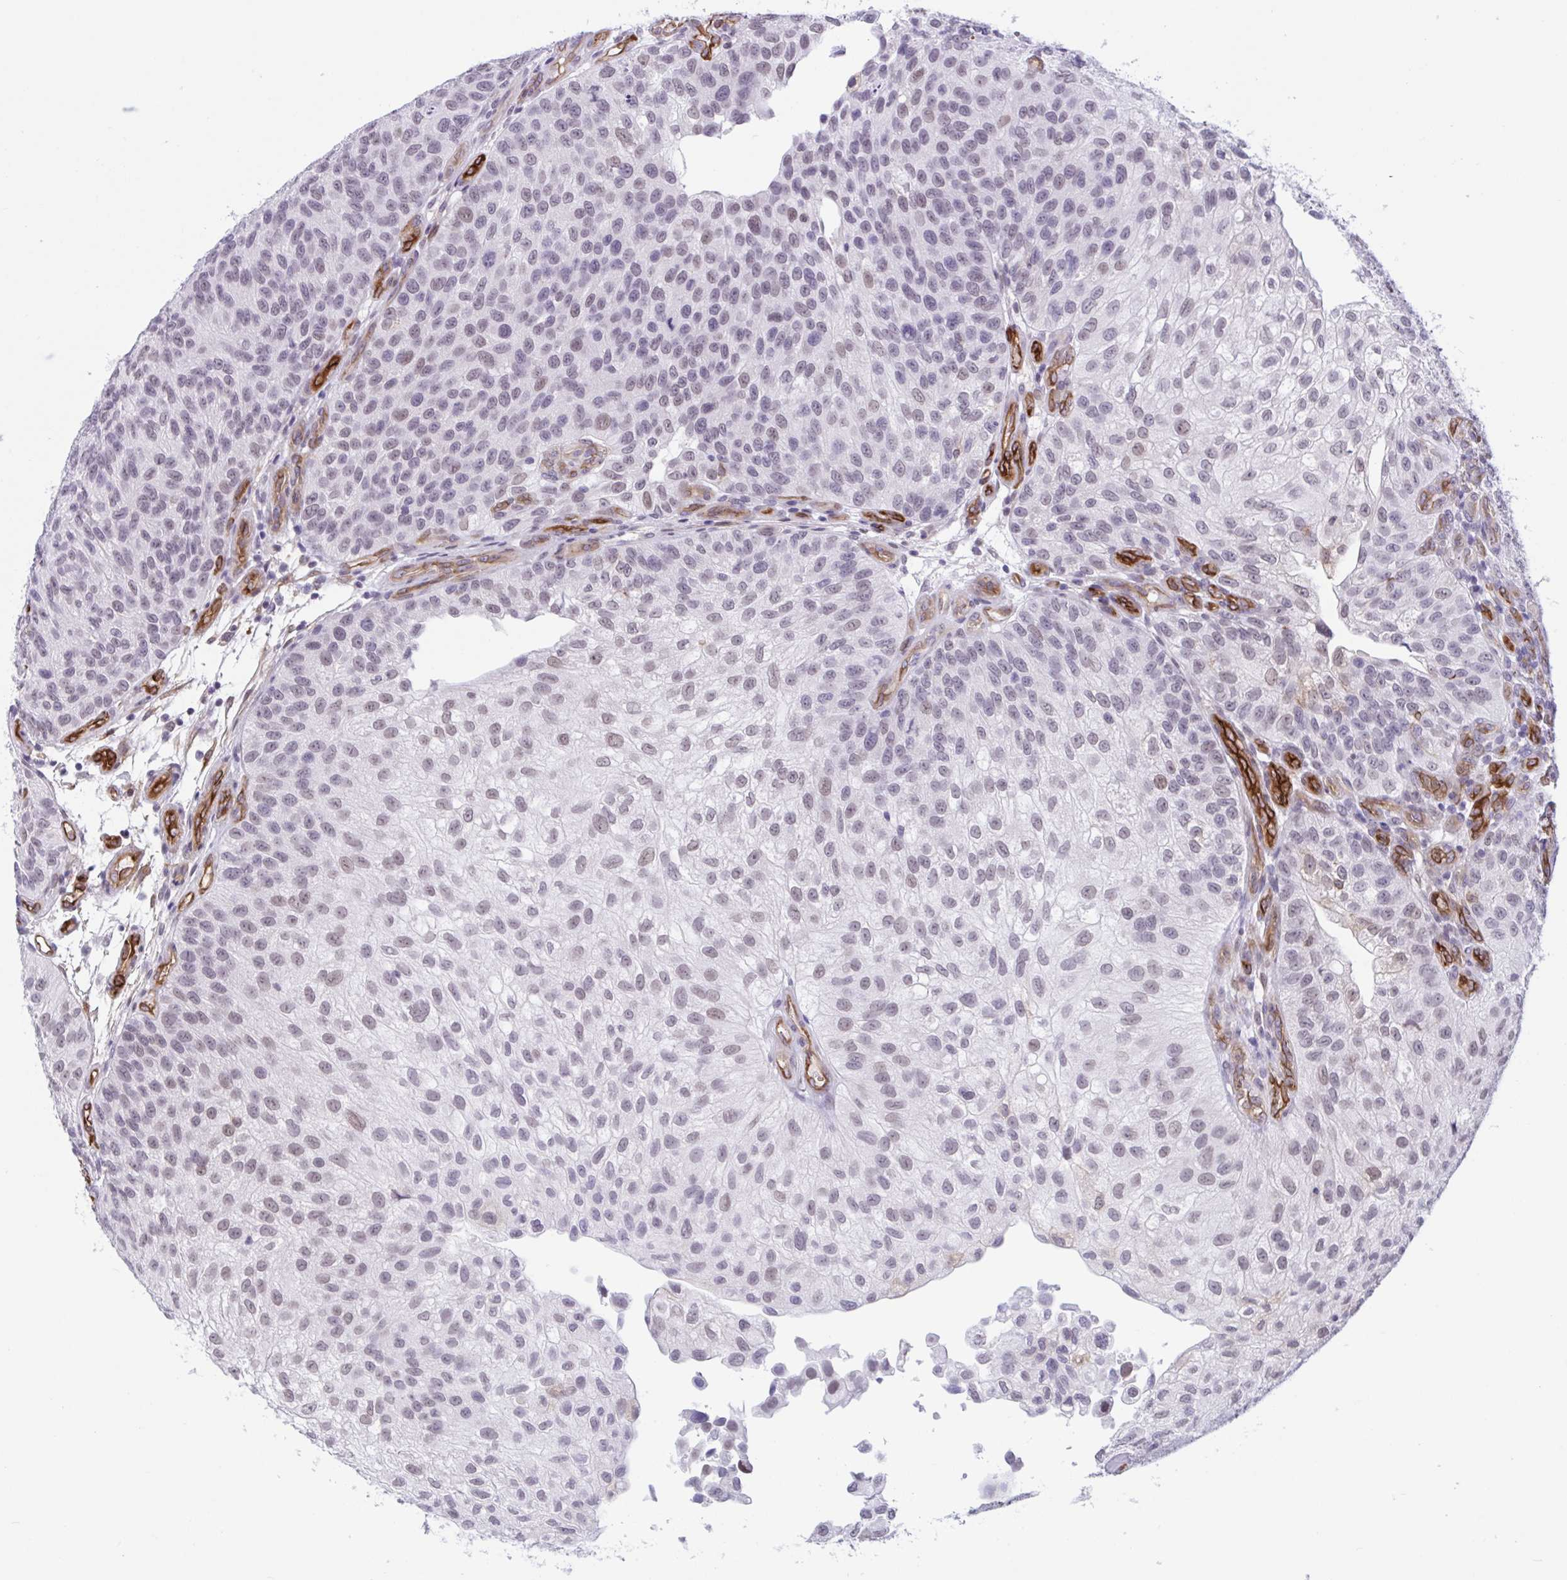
{"staining": {"intensity": "weak", "quantity": "<25%", "location": "nuclear"}, "tissue": "urothelial cancer", "cell_type": "Tumor cells", "image_type": "cancer", "snomed": [{"axis": "morphology", "description": "Urothelial carcinoma, NOS"}, {"axis": "topography", "description": "Urinary bladder"}], "caption": "Immunohistochemistry image of transitional cell carcinoma stained for a protein (brown), which displays no staining in tumor cells.", "gene": "EML1", "patient": {"sex": "male", "age": 87}}